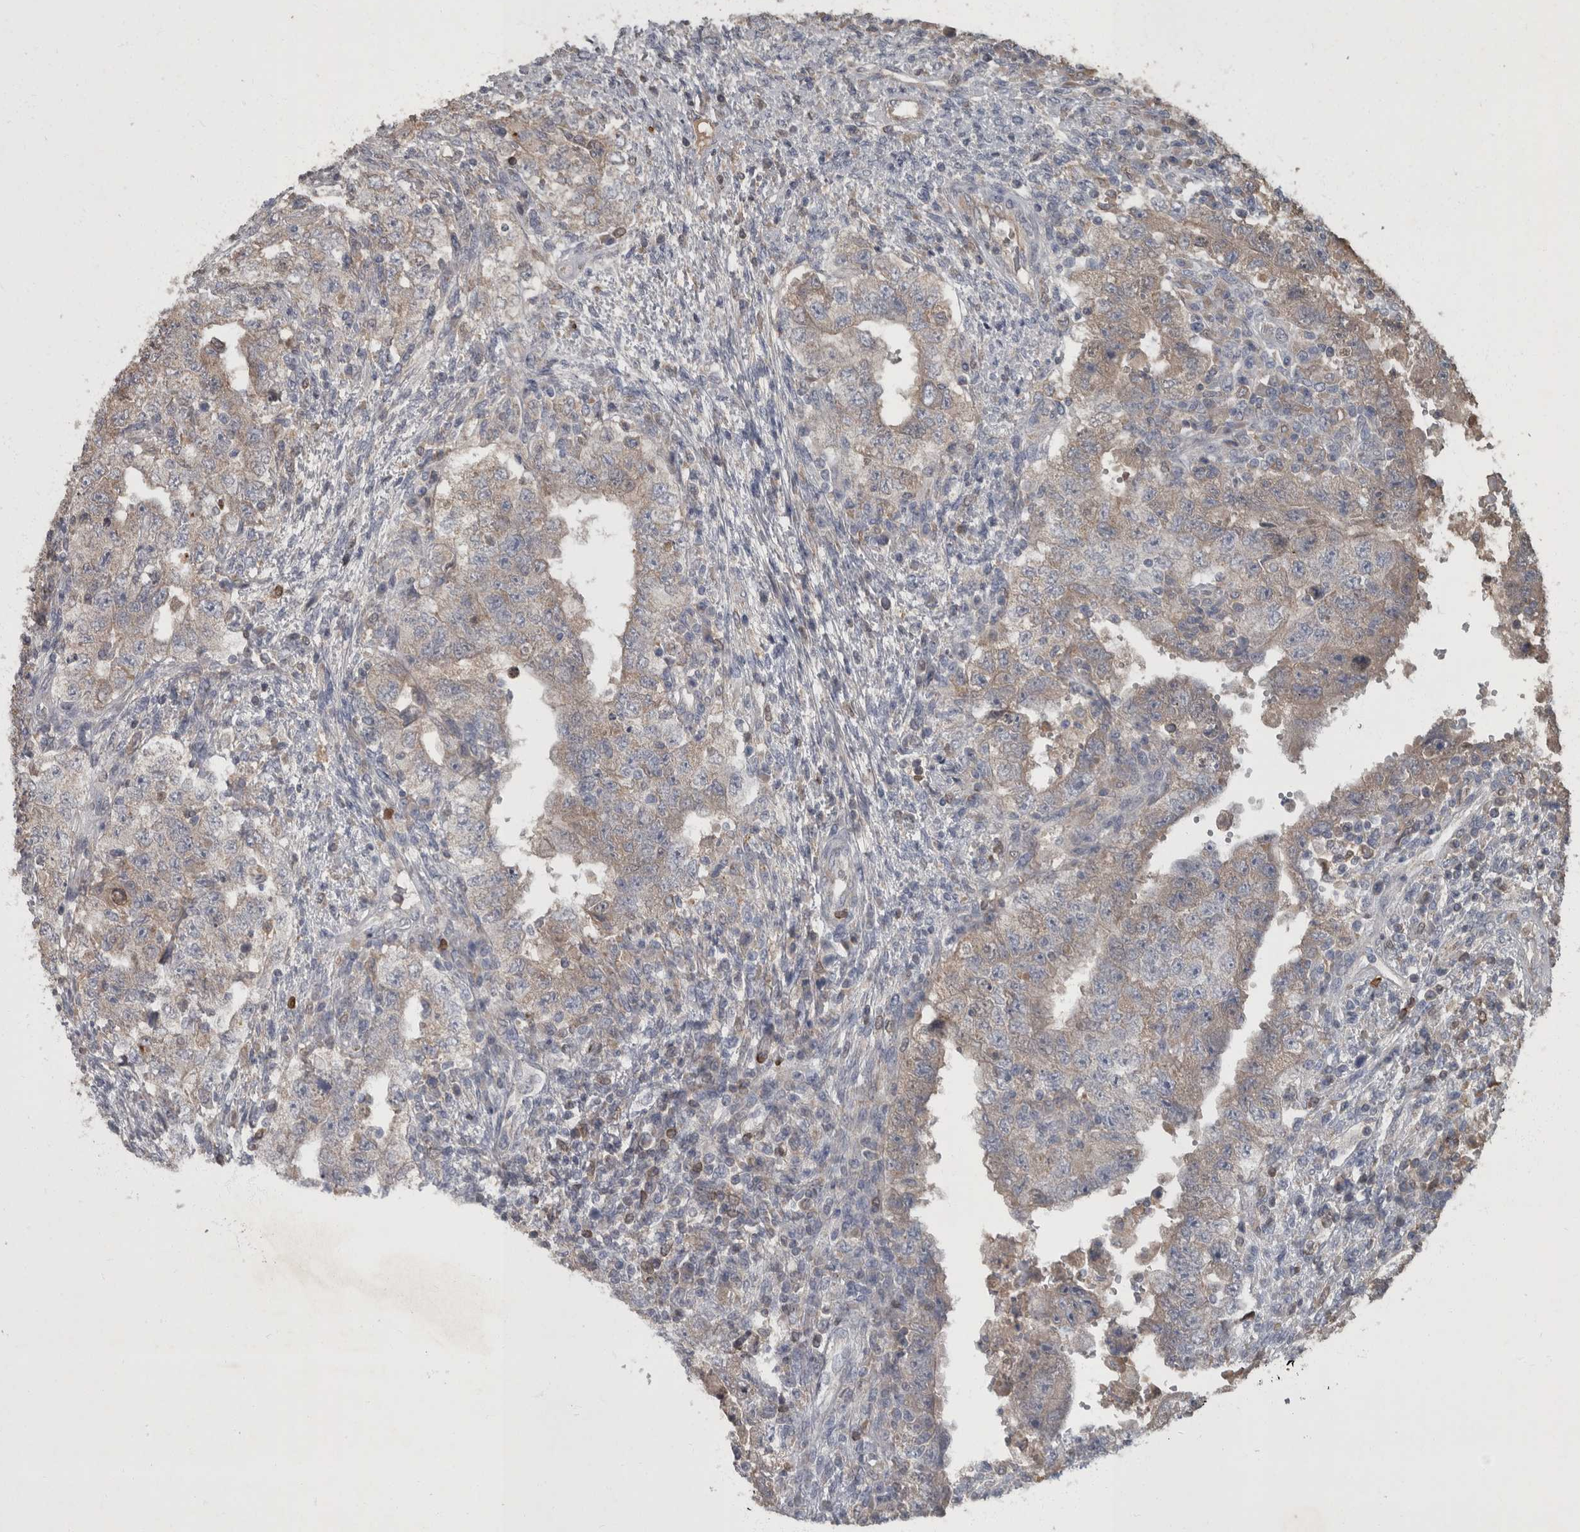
{"staining": {"intensity": "weak", "quantity": "<25%", "location": "cytoplasmic/membranous"}, "tissue": "testis cancer", "cell_type": "Tumor cells", "image_type": "cancer", "snomed": [{"axis": "morphology", "description": "Carcinoma, Embryonal, NOS"}, {"axis": "topography", "description": "Testis"}], "caption": "A high-resolution histopathology image shows immunohistochemistry staining of embryonal carcinoma (testis), which reveals no significant expression in tumor cells.", "gene": "PPP1R3C", "patient": {"sex": "male", "age": 26}}